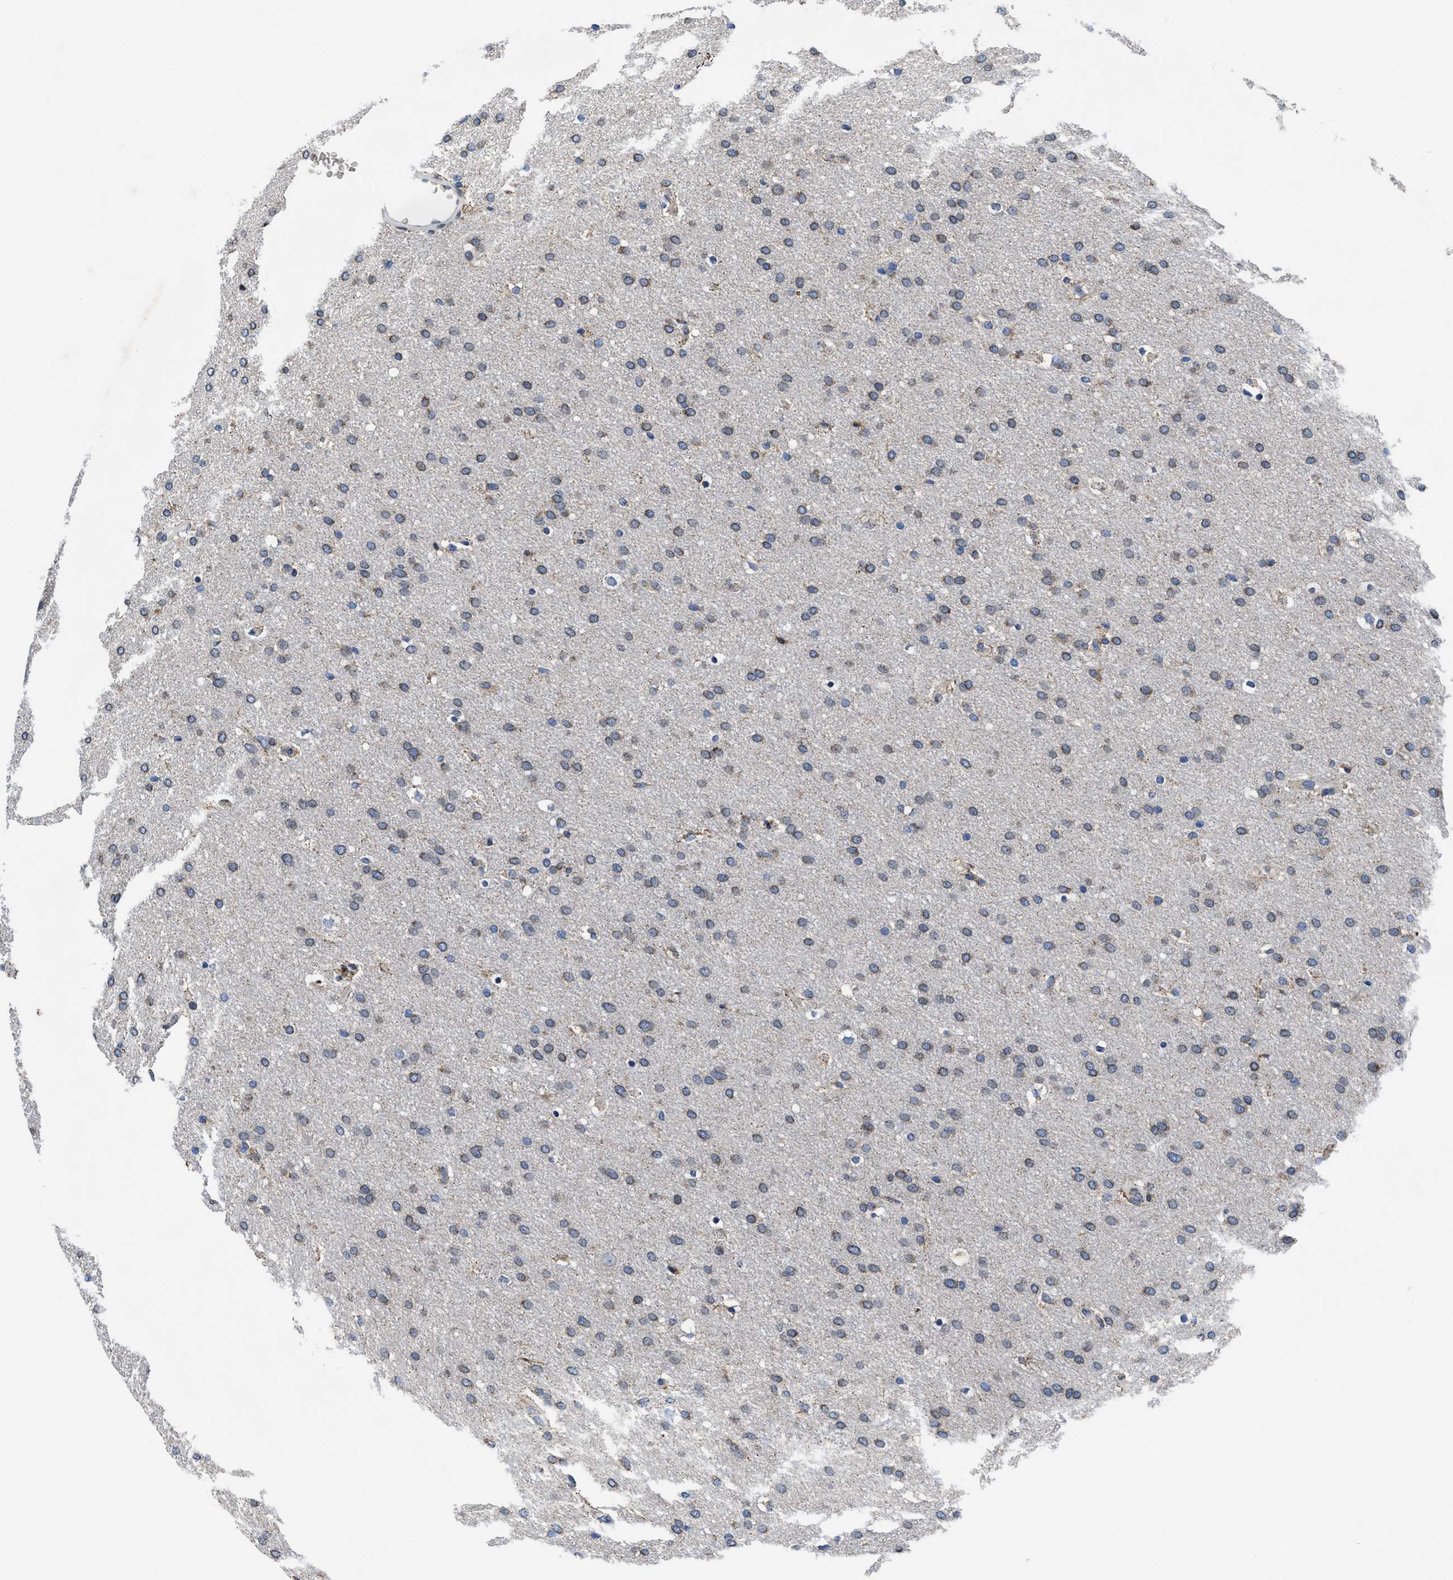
{"staining": {"intensity": "weak", "quantity": "<25%", "location": "cytoplasmic/membranous"}, "tissue": "glioma", "cell_type": "Tumor cells", "image_type": "cancer", "snomed": [{"axis": "morphology", "description": "Glioma, malignant, Low grade"}, {"axis": "topography", "description": "Brain"}], "caption": "Tumor cells show no significant expression in glioma.", "gene": "CACNA1D", "patient": {"sex": "female", "age": 37}}